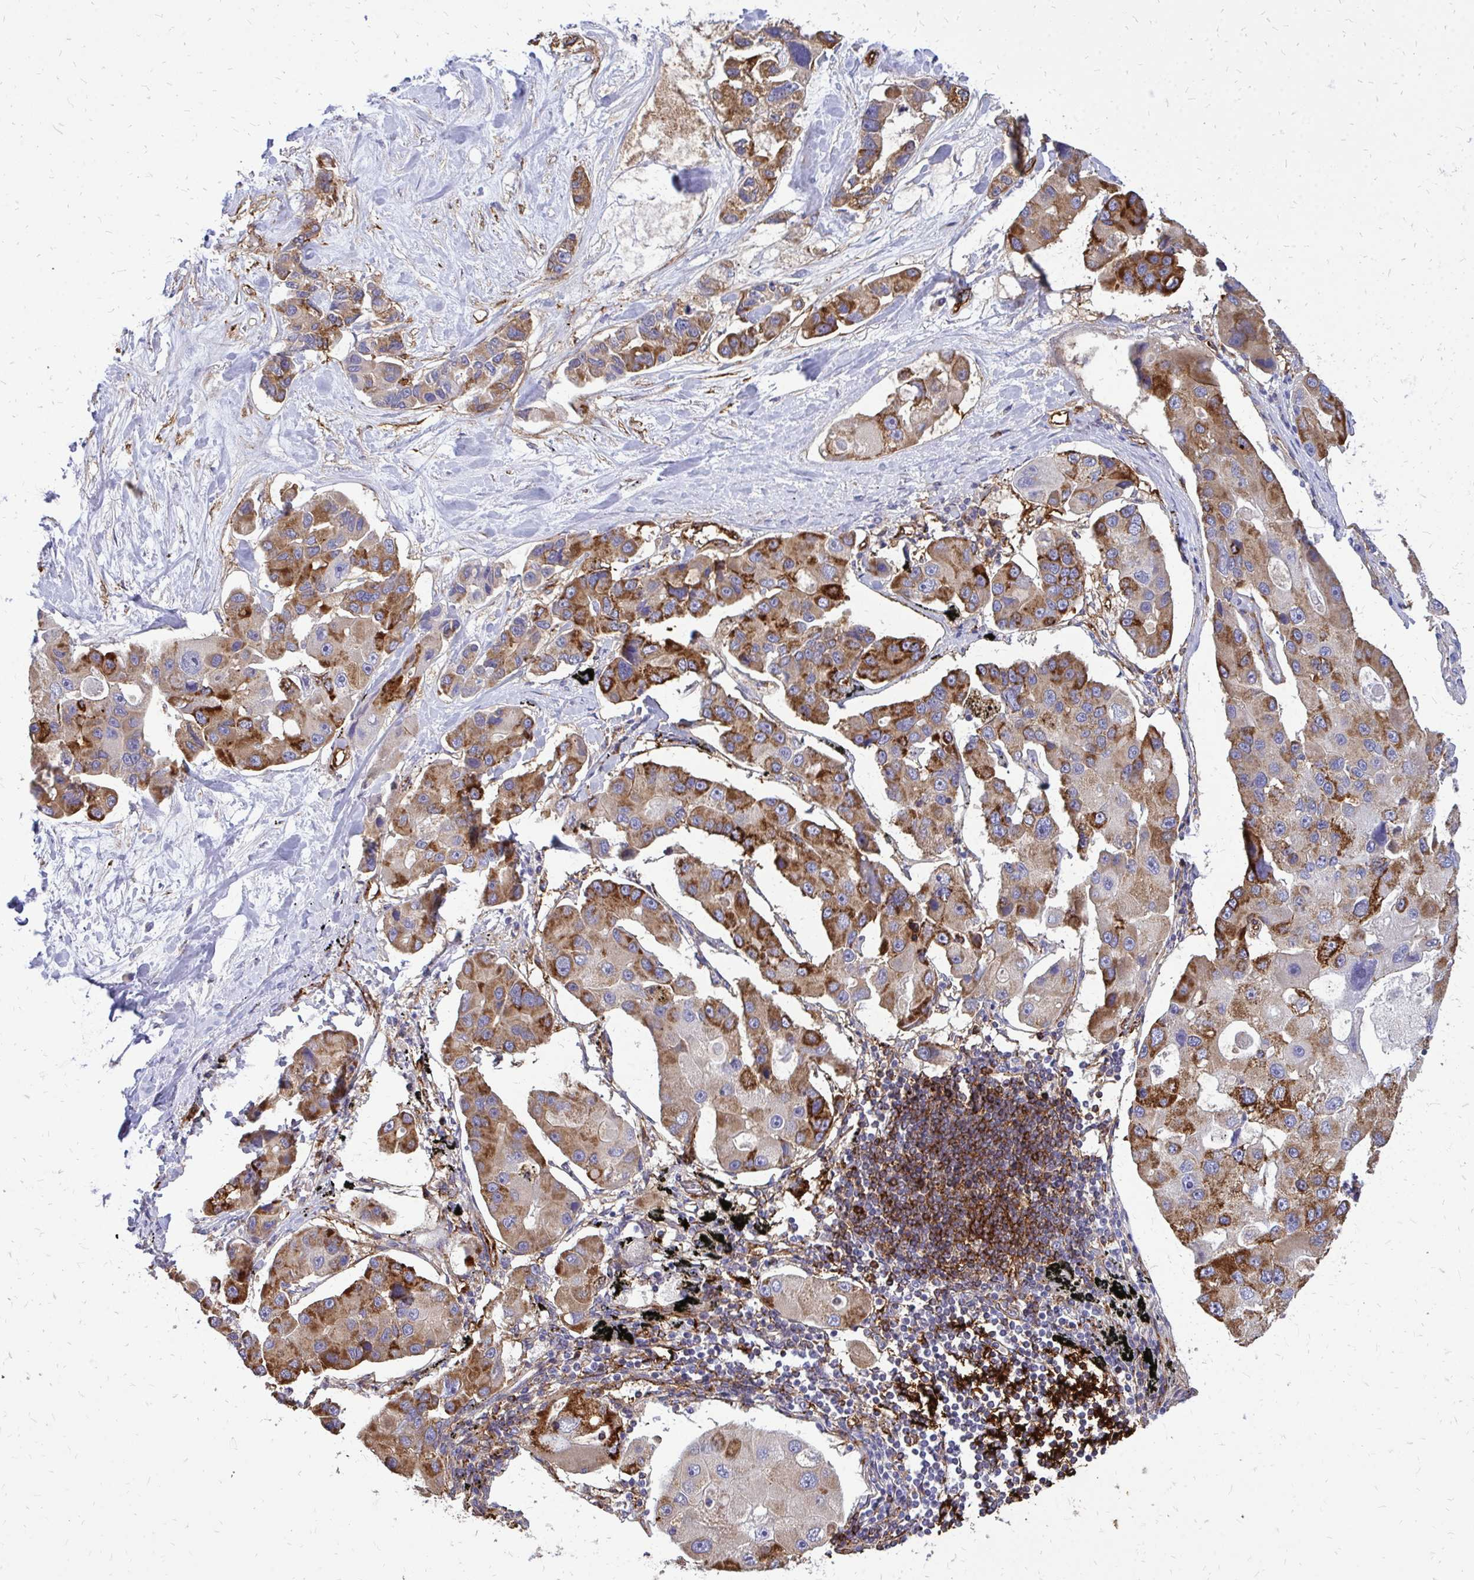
{"staining": {"intensity": "moderate", "quantity": "25%-75%", "location": "cytoplasmic/membranous"}, "tissue": "lung cancer", "cell_type": "Tumor cells", "image_type": "cancer", "snomed": [{"axis": "morphology", "description": "Adenocarcinoma, NOS"}, {"axis": "topography", "description": "Lung"}], "caption": "Moderate cytoplasmic/membranous expression is appreciated in approximately 25%-75% of tumor cells in adenocarcinoma (lung). The staining was performed using DAB to visualize the protein expression in brown, while the nuclei were stained in blue with hematoxylin (Magnification: 20x).", "gene": "MARCKSL1", "patient": {"sex": "female", "age": 54}}